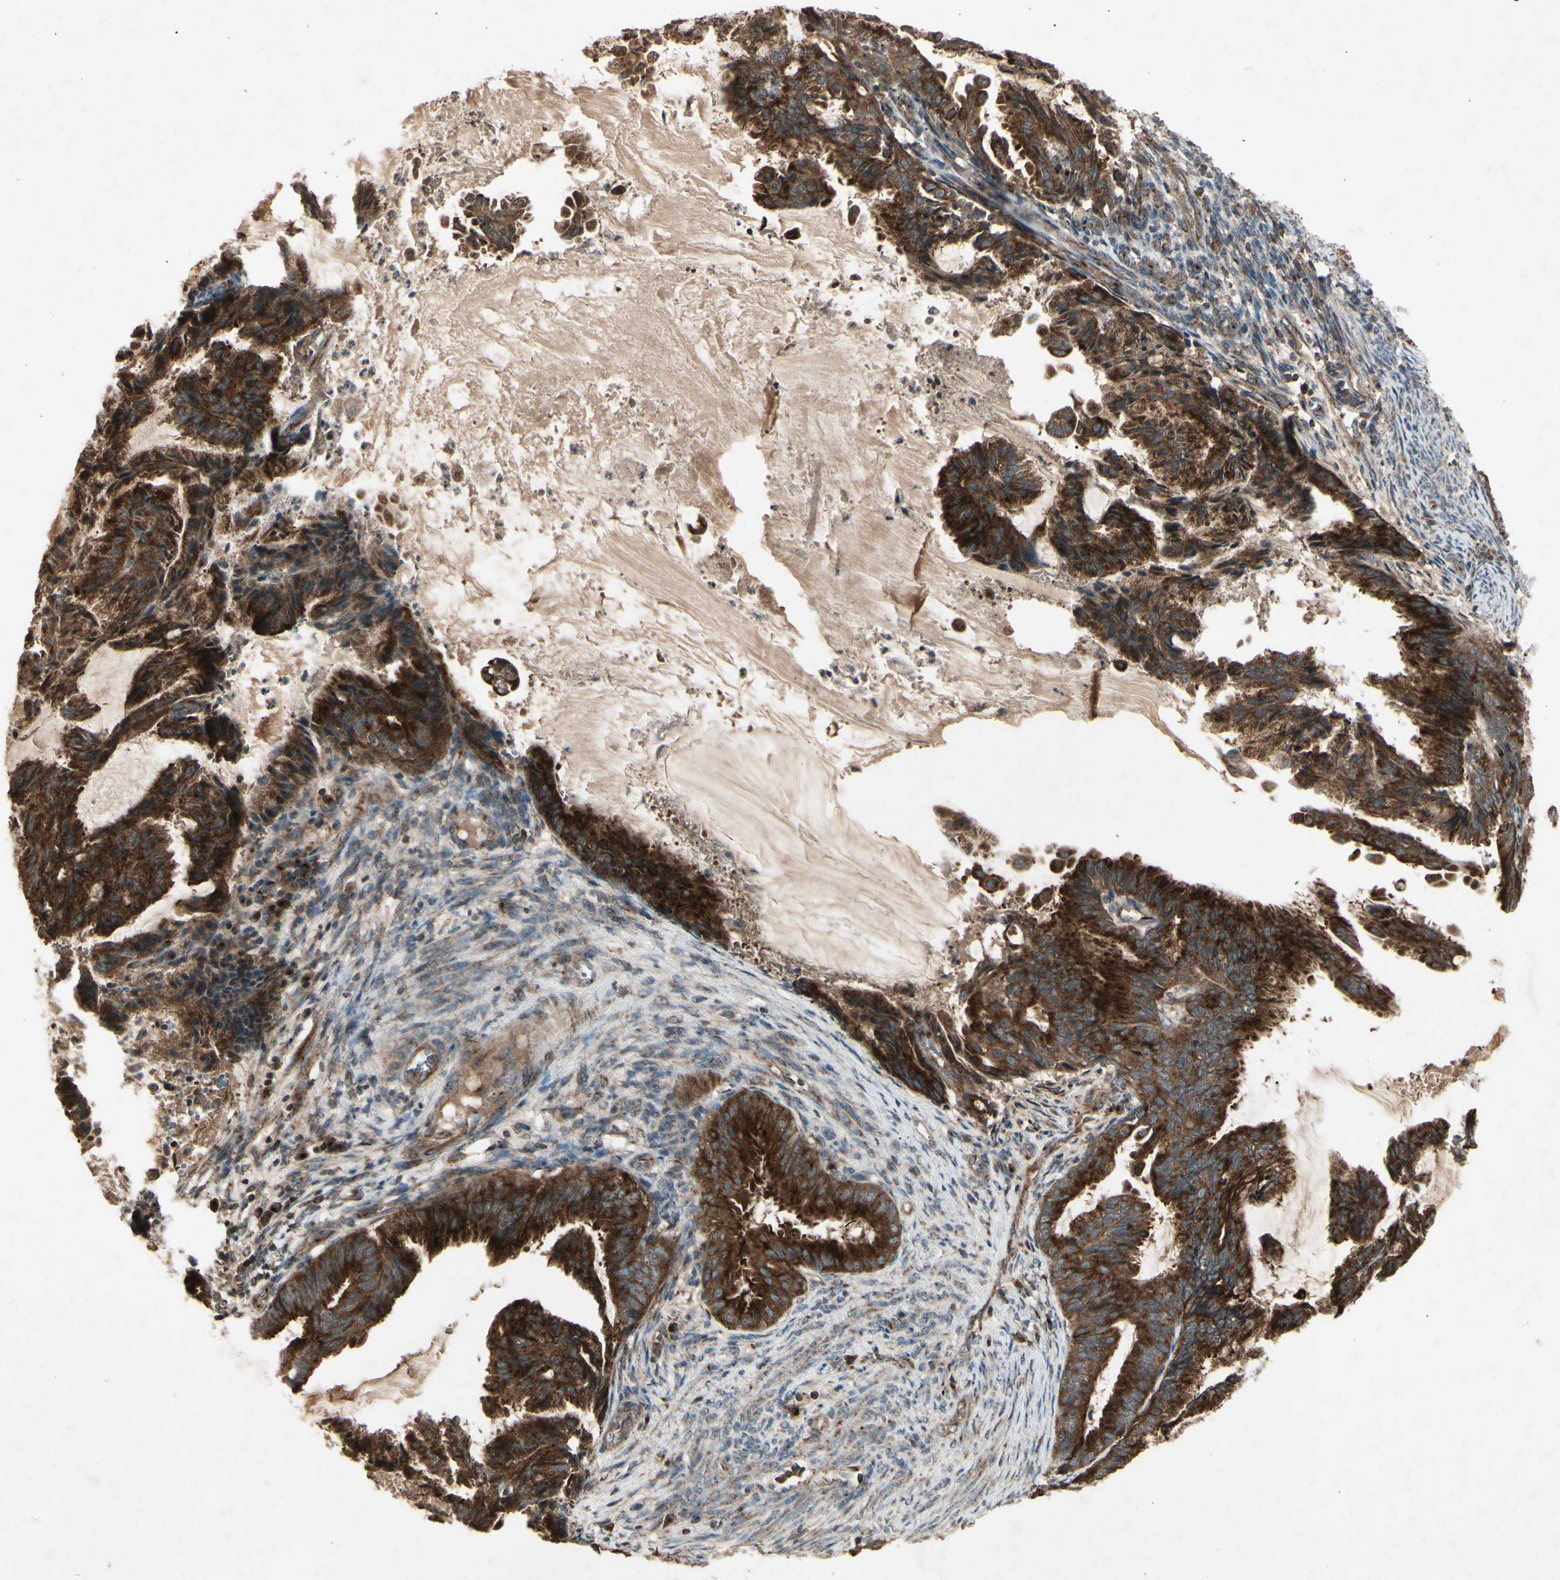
{"staining": {"intensity": "strong", "quantity": ">75%", "location": "cytoplasmic/membranous"}, "tissue": "endometrial cancer", "cell_type": "Tumor cells", "image_type": "cancer", "snomed": [{"axis": "morphology", "description": "Adenocarcinoma, NOS"}, {"axis": "topography", "description": "Endometrium"}], "caption": "Endometrial cancer (adenocarcinoma) stained for a protein (brown) displays strong cytoplasmic/membranous positive staining in approximately >75% of tumor cells.", "gene": "AP1G1", "patient": {"sex": "female", "age": 86}}